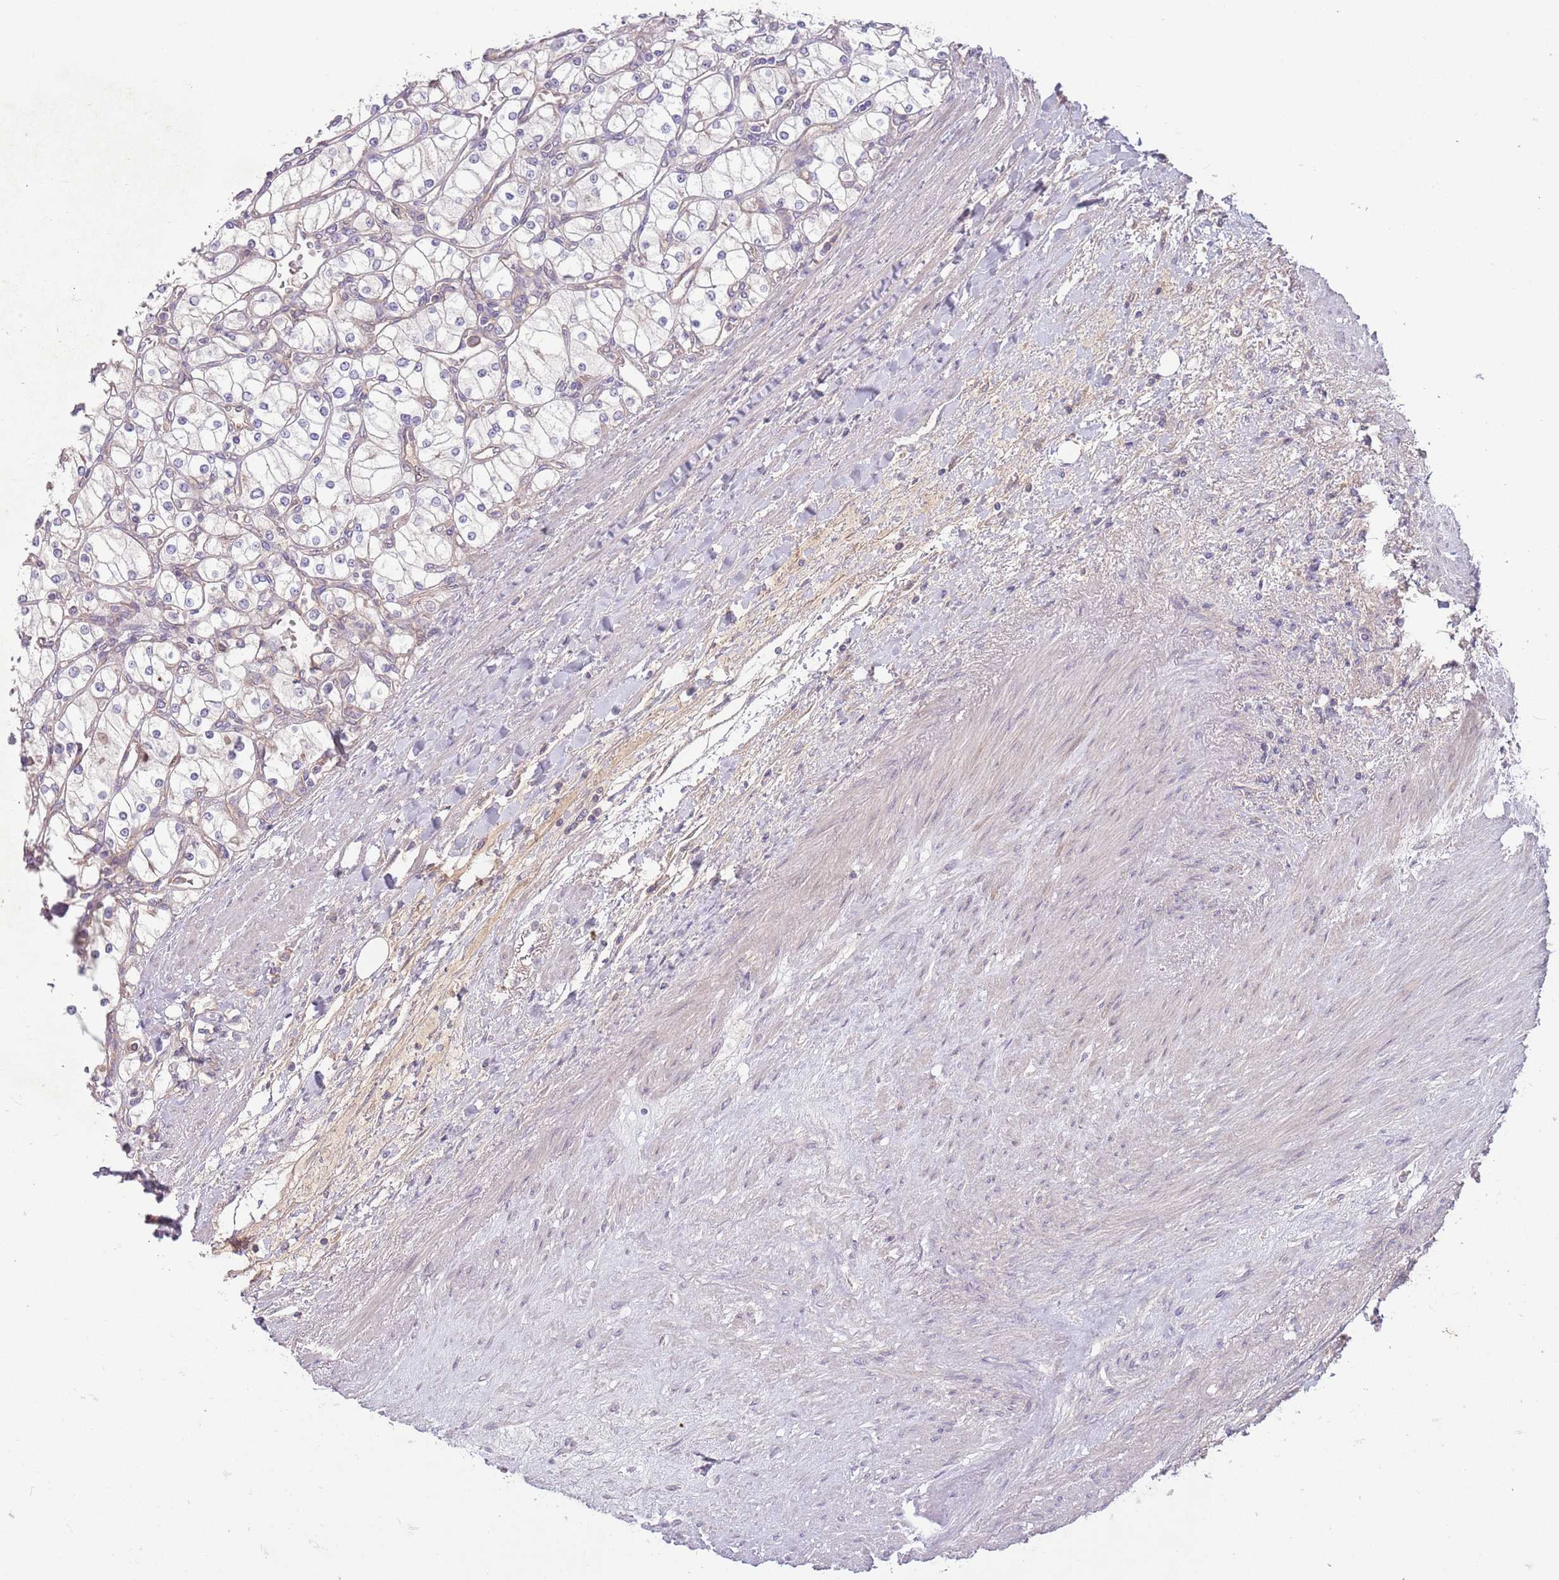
{"staining": {"intensity": "negative", "quantity": "none", "location": "none"}, "tissue": "renal cancer", "cell_type": "Tumor cells", "image_type": "cancer", "snomed": [{"axis": "morphology", "description": "Adenocarcinoma, NOS"}, {"axis": "topography", "description": "Kidney"}], "caption": "High magnification brightfield microscopy of renal adenocarcinoma stained with DAB (3,3'-diaminobenzidine) (brown) and counterstained with hematoxylin (blue): tumor cells show no significant staining.", "gene": "SAV1", "patient": {"sex": "male", "age": 80}}